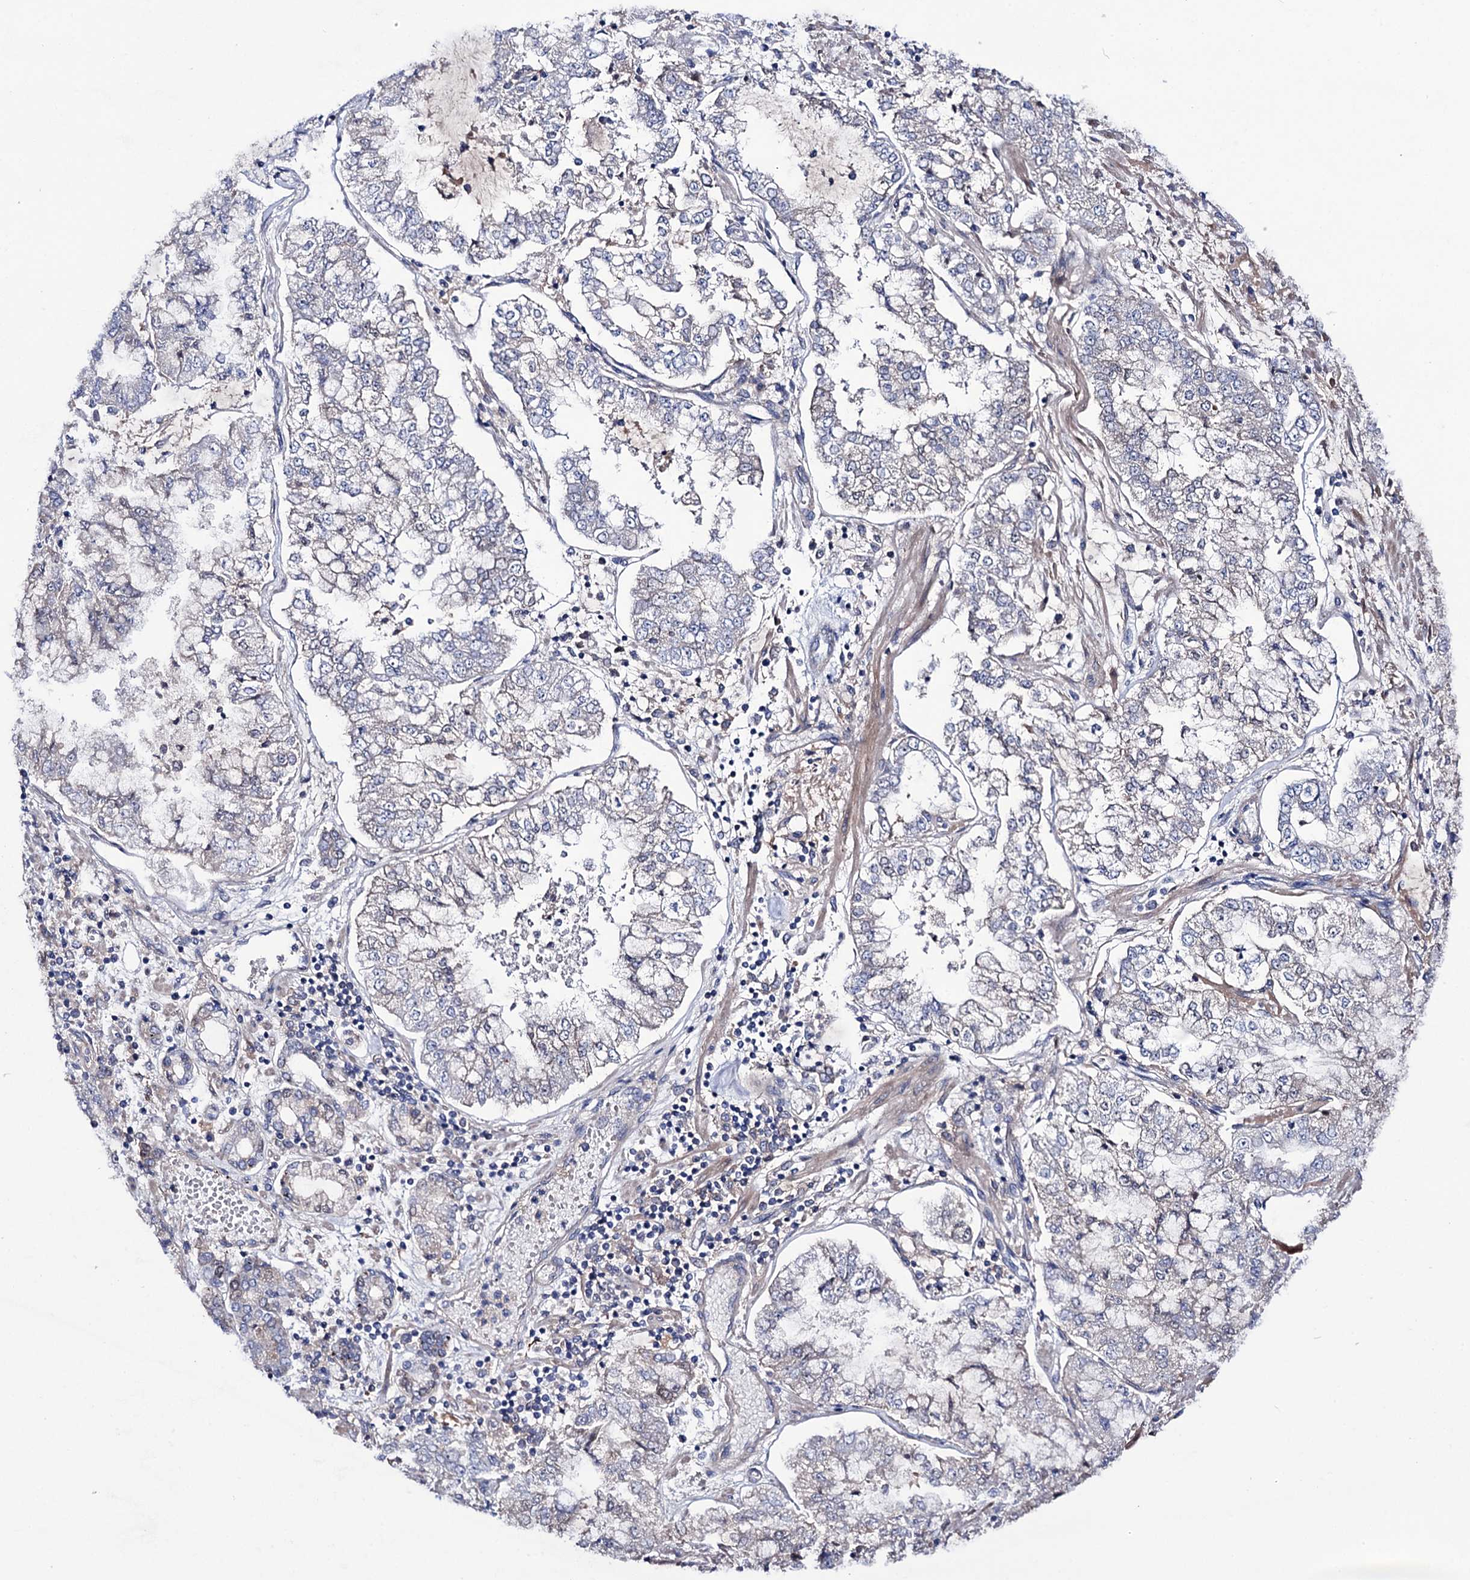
{"staining": {"intensity": "negative", "quantity": "none", "location": "none"}, "tissue": "stomach cancer", "cell_type": "Tumor cells", "image_type": "cancer", "snomed": [{"axis": "morphology", "description": "Adenocarcinoma, NOS"}, {"axis": "topography", "description": "Stomach"}], "caption": "Immunohistochemistry (IHC) of human adenocarcinoma (stomach) reveals no expression in tumor cells.", "gene": "PPP1R32", "patient": {"sex": "male", "age": 76}}